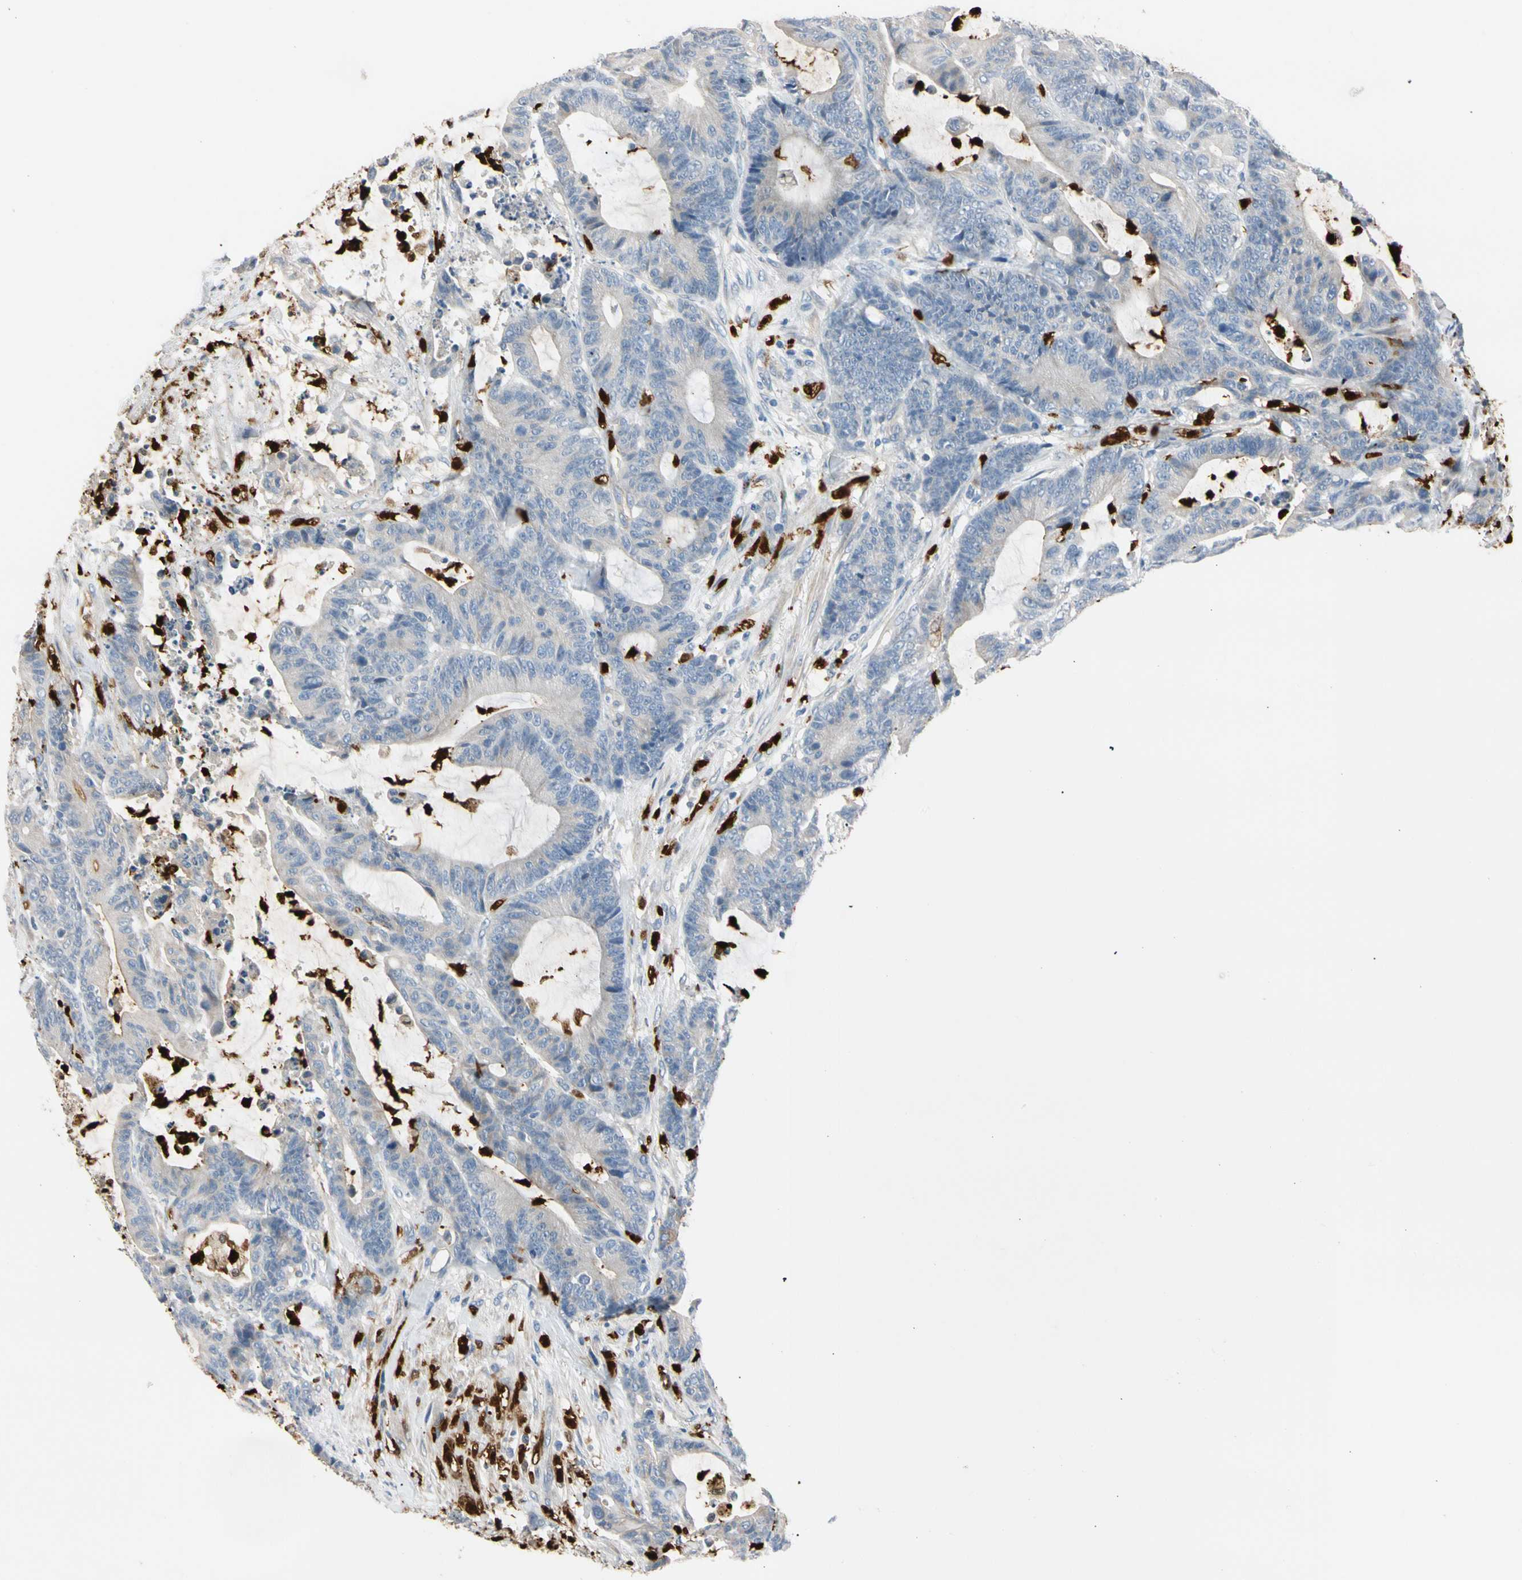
{"staining": {"intensity": "negative", "quantity": "none", "location": "none"}, "tissue": "colorectal cancer", "cell_type": "Tumor cells", "image_type": "cancer", "snomed": [{"axis": "morphology", "description": "Adenocarcinoma, NOS"}, {"axis": "topography", "description": "Colon"}], "caption": "Immunohistochemistry (IHC) of human colorectal cancer reveals no staining in tumor cells. Brightfield microscopy of IHC stained with DAB (brown) and hematoxylin (blue), captured at high magnification.", "gene": "TRAF5", "patient": {"sex": "female", "age": 84}}